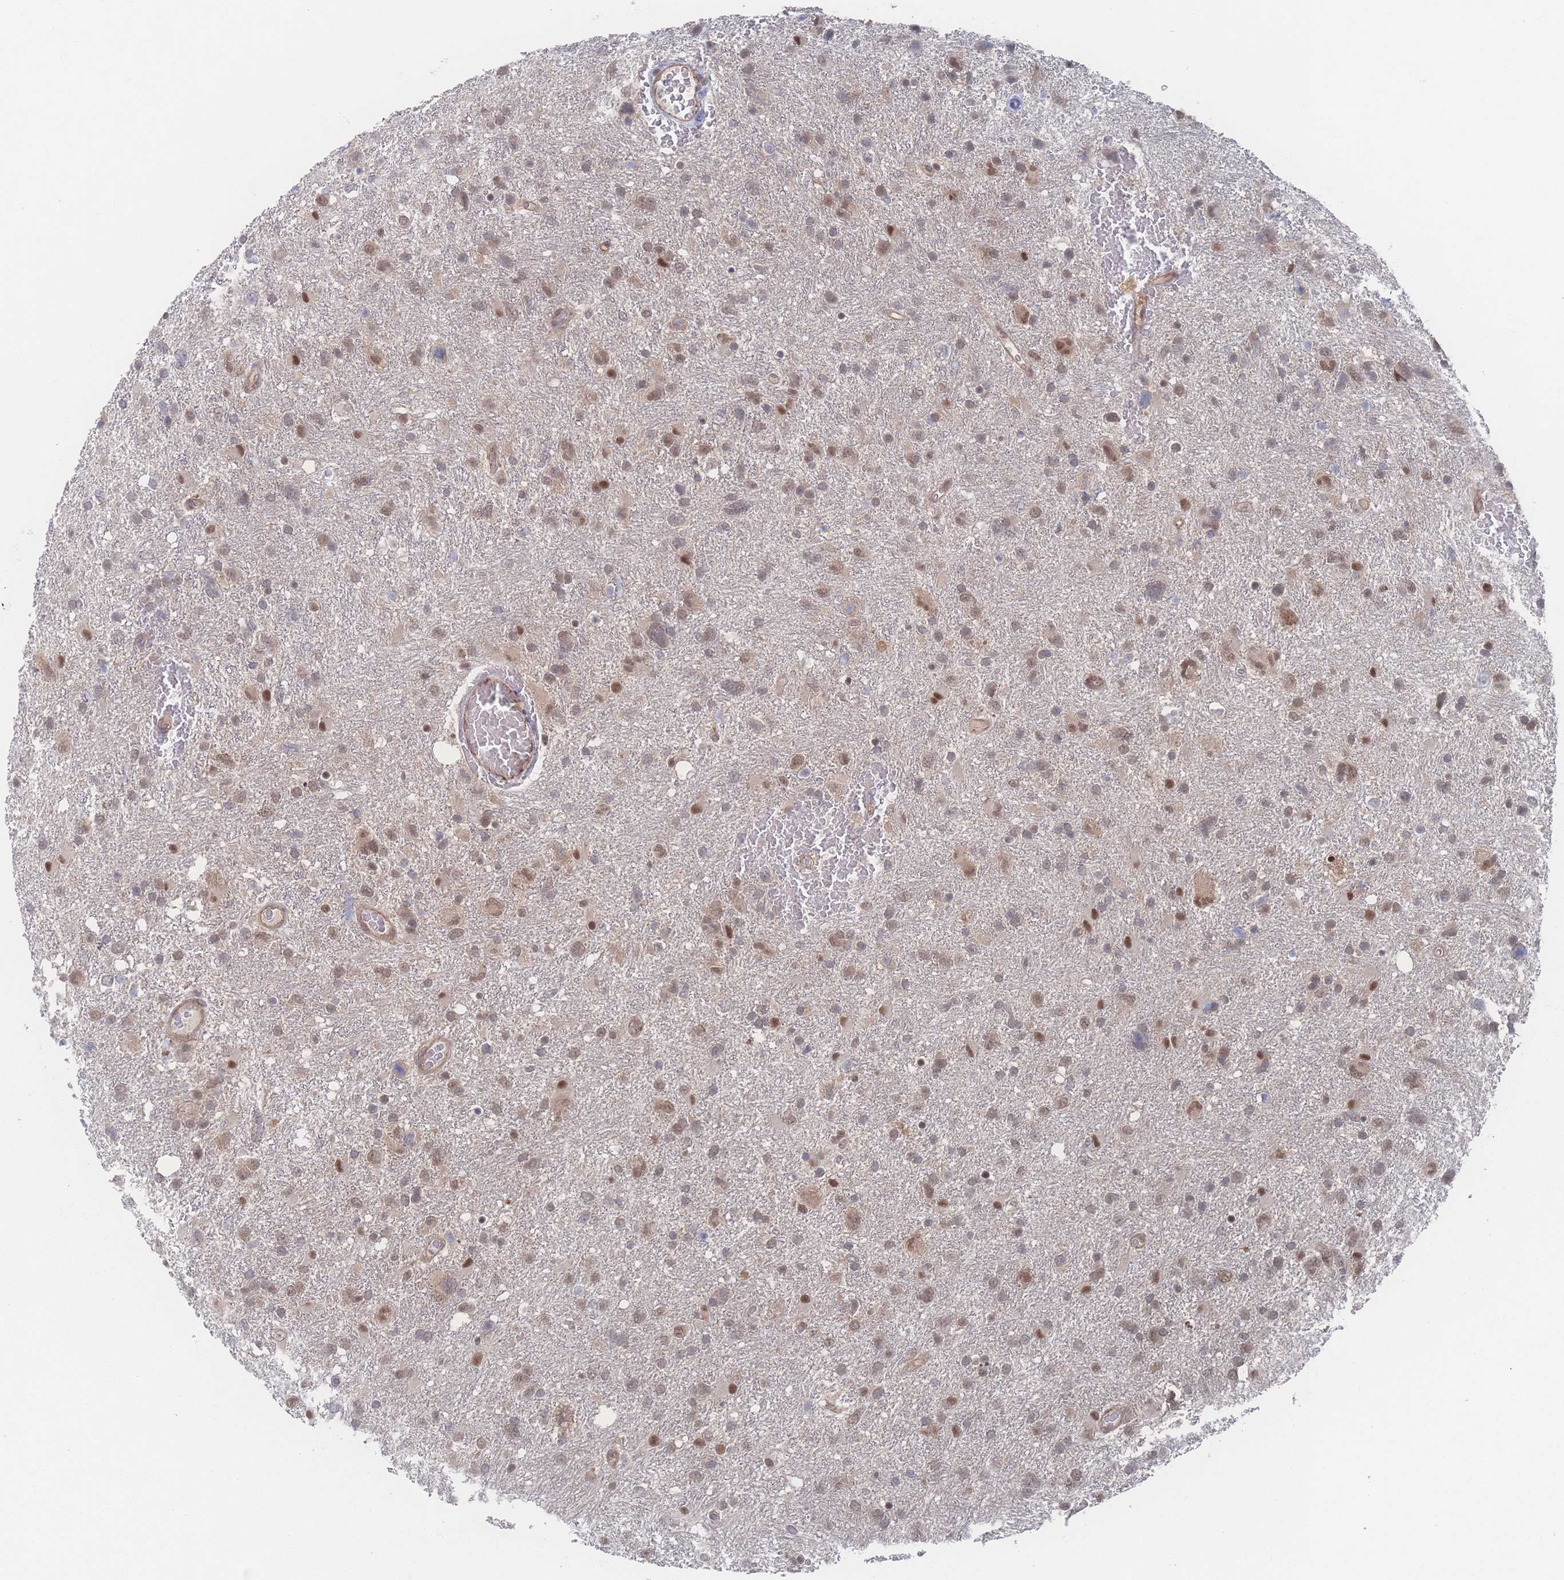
{"staining": {"intensity": "moderate", "quantity": "25%-75%", "location": "nuclear"}, "tissue": "glioma", "cell_type": "Tumor cells", "image_type": "cancer", "snomed": [{"axis": "morphology", "description": "Glioma, malignant, High grade"}, {"axis": "topography", "description": "Brain"}], "caption": "Malignant glioma (high-grade) stained for a protein exhibits moderate nuclear positivity in tumor cells.", "gene": "PSMA1", "patient": {"sex": "male", "age": 61}}